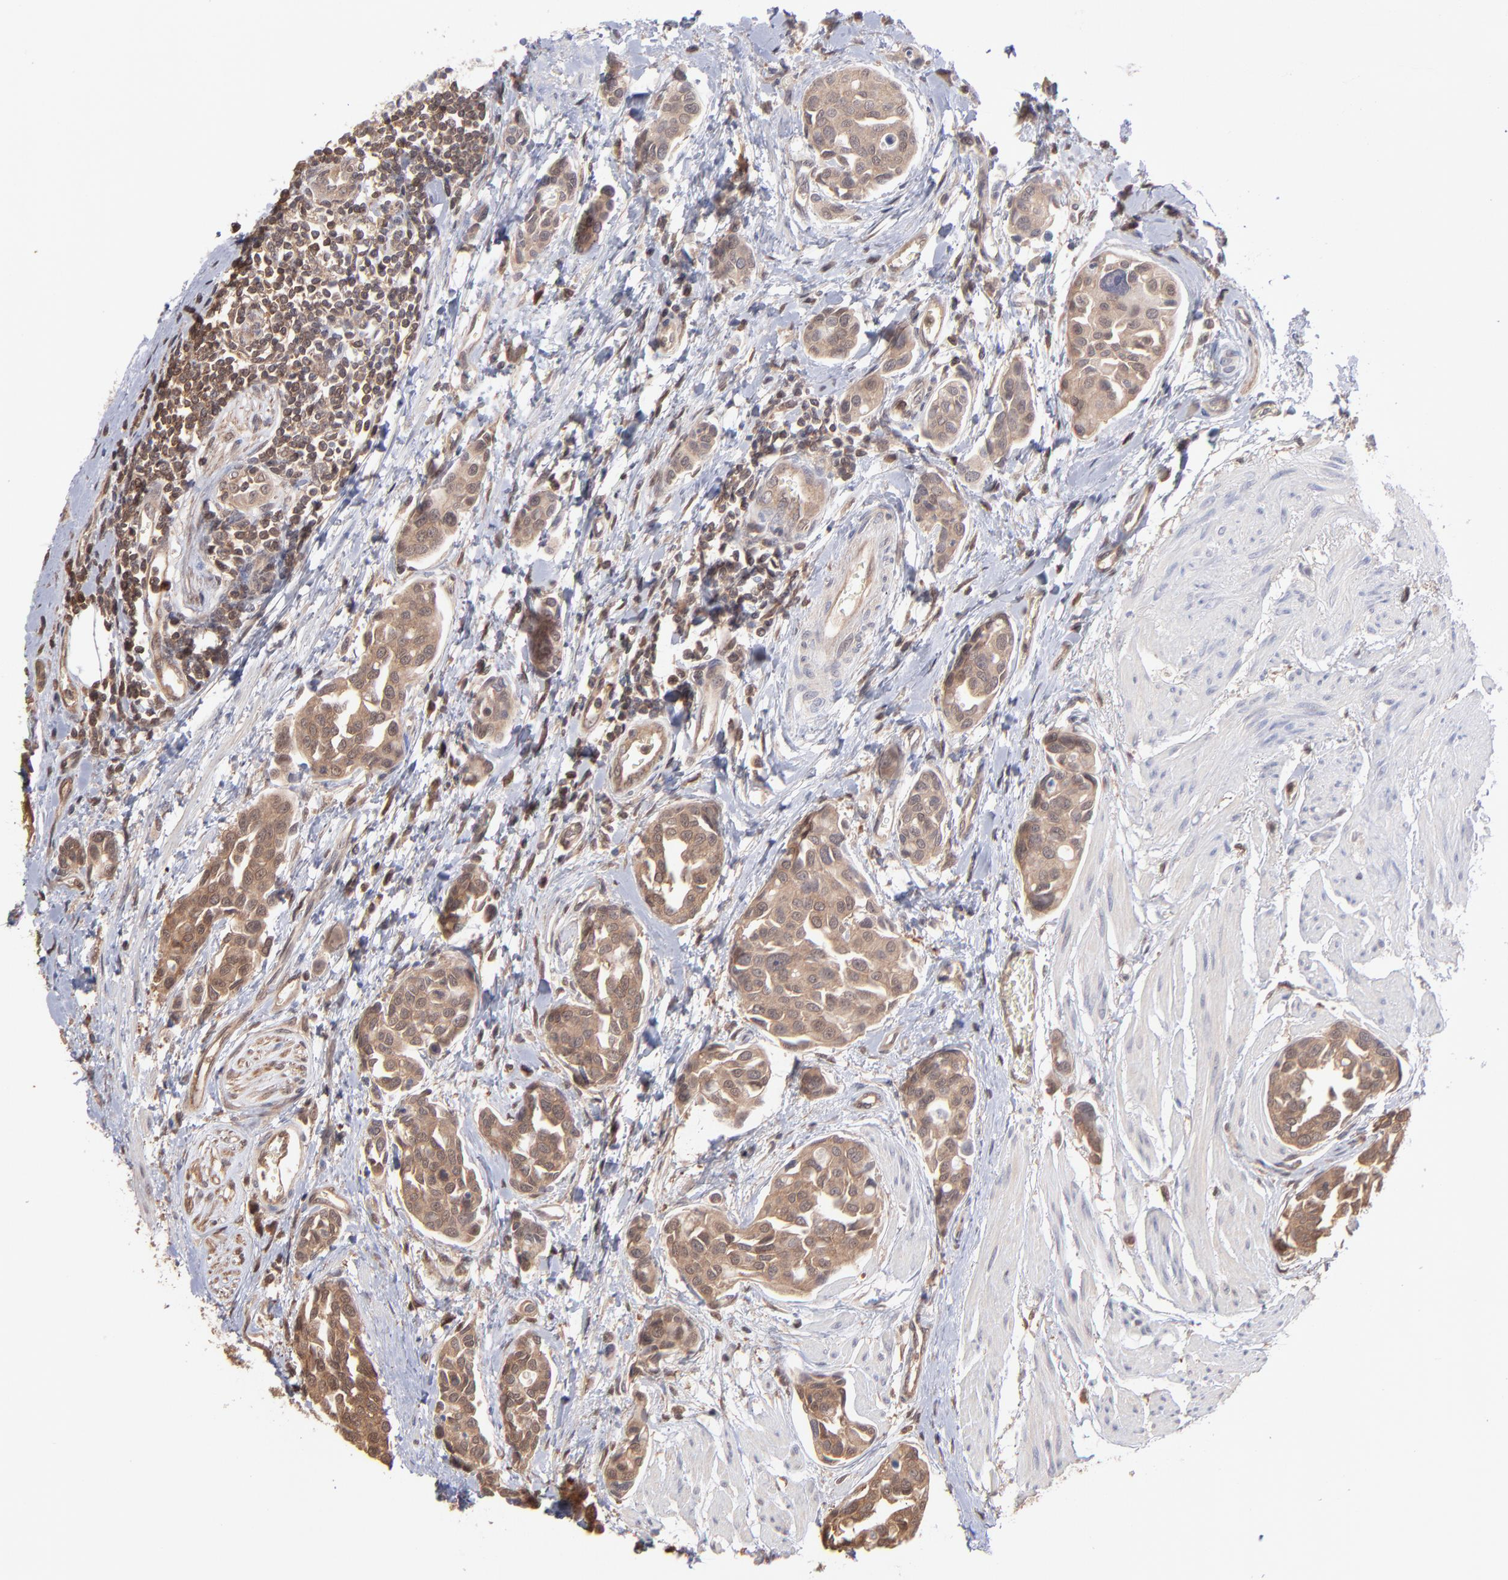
{"staining": {"intensity": "strong", "quantity": ">75%", "location": "cytoplasmic/membranous"}, "tissue": "urothelial cancer", "cell_type": "Tumor cells", "image_type": "cancer", "snomed": [{"axis": "morphology", "description": "Urothelial carcinoma, High grade"}, {"axis": "topography", "description": "Urinary bladder"}], "caption": "DAB immunohistochemical staining of urothelial cancer displays strong cytoplasmic/membranous protein expression in about >75% of tumor cells.", "gene": "MAP2K2", "patient": {"sex": "male", "age": 78}}